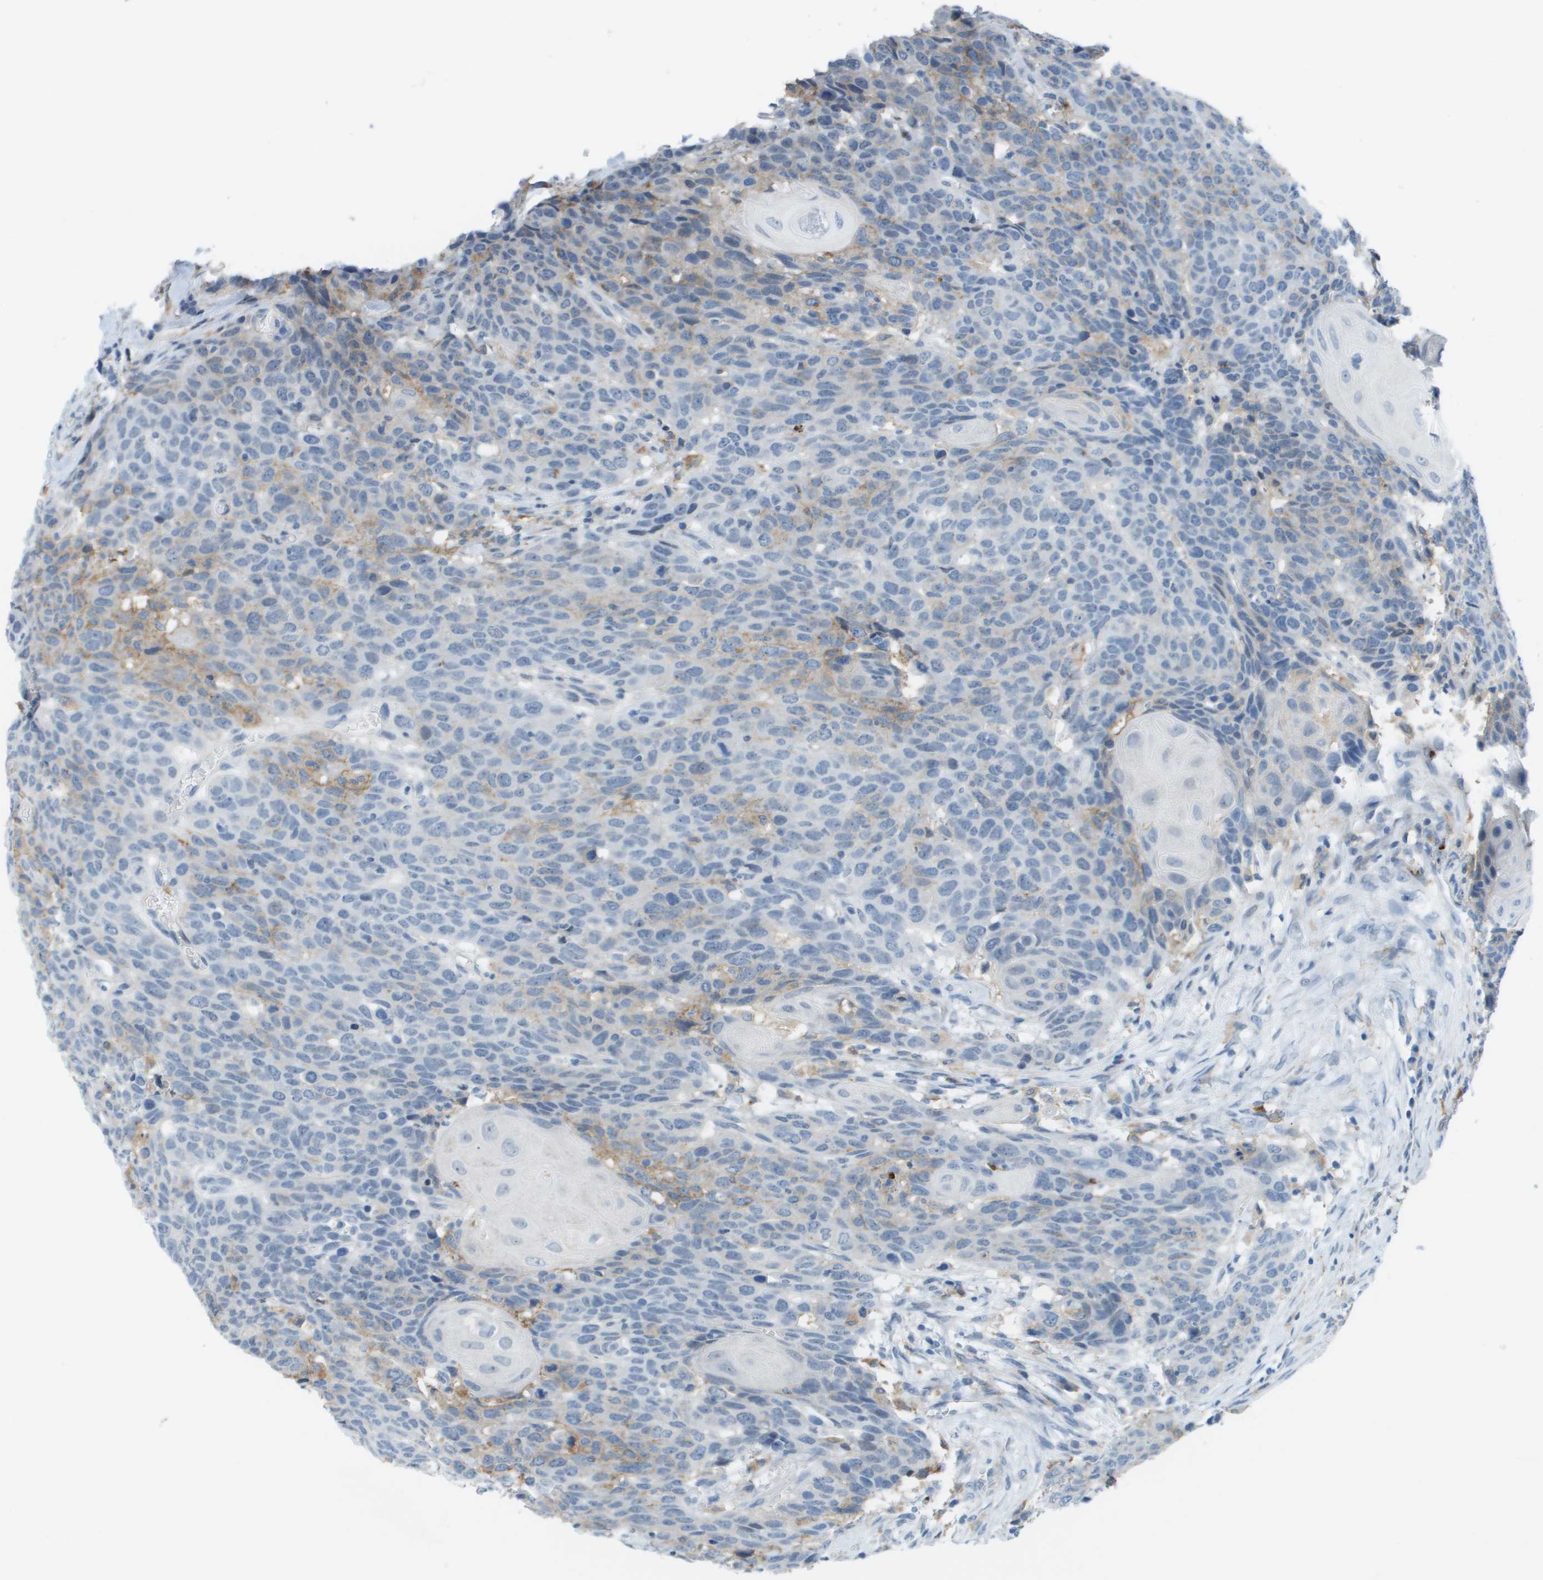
{"staining": {"intensity": "weak", "quantity": "<25%", "location": "cytoplasmic/membranous"}, "tissue": "head and neck cancer", "cell_type": "Tumor cells", "image_type": "cancer", "snomed": [{"axis": "morphology", "description": "Squamous cell carcinoma, NOS"}, {"axis": "topography", "description": "Head-Neck"}], "caption": "Immunohistochemistry (IHC) photomicrograph of human head and neck cancer stained for a protein (brown), which exhibits no expression in tumor cells. (IHC, brightfield microscopy, high magnification).", "gene": "ZBTB43", "patient": {"sex": "male", "age": 66}}